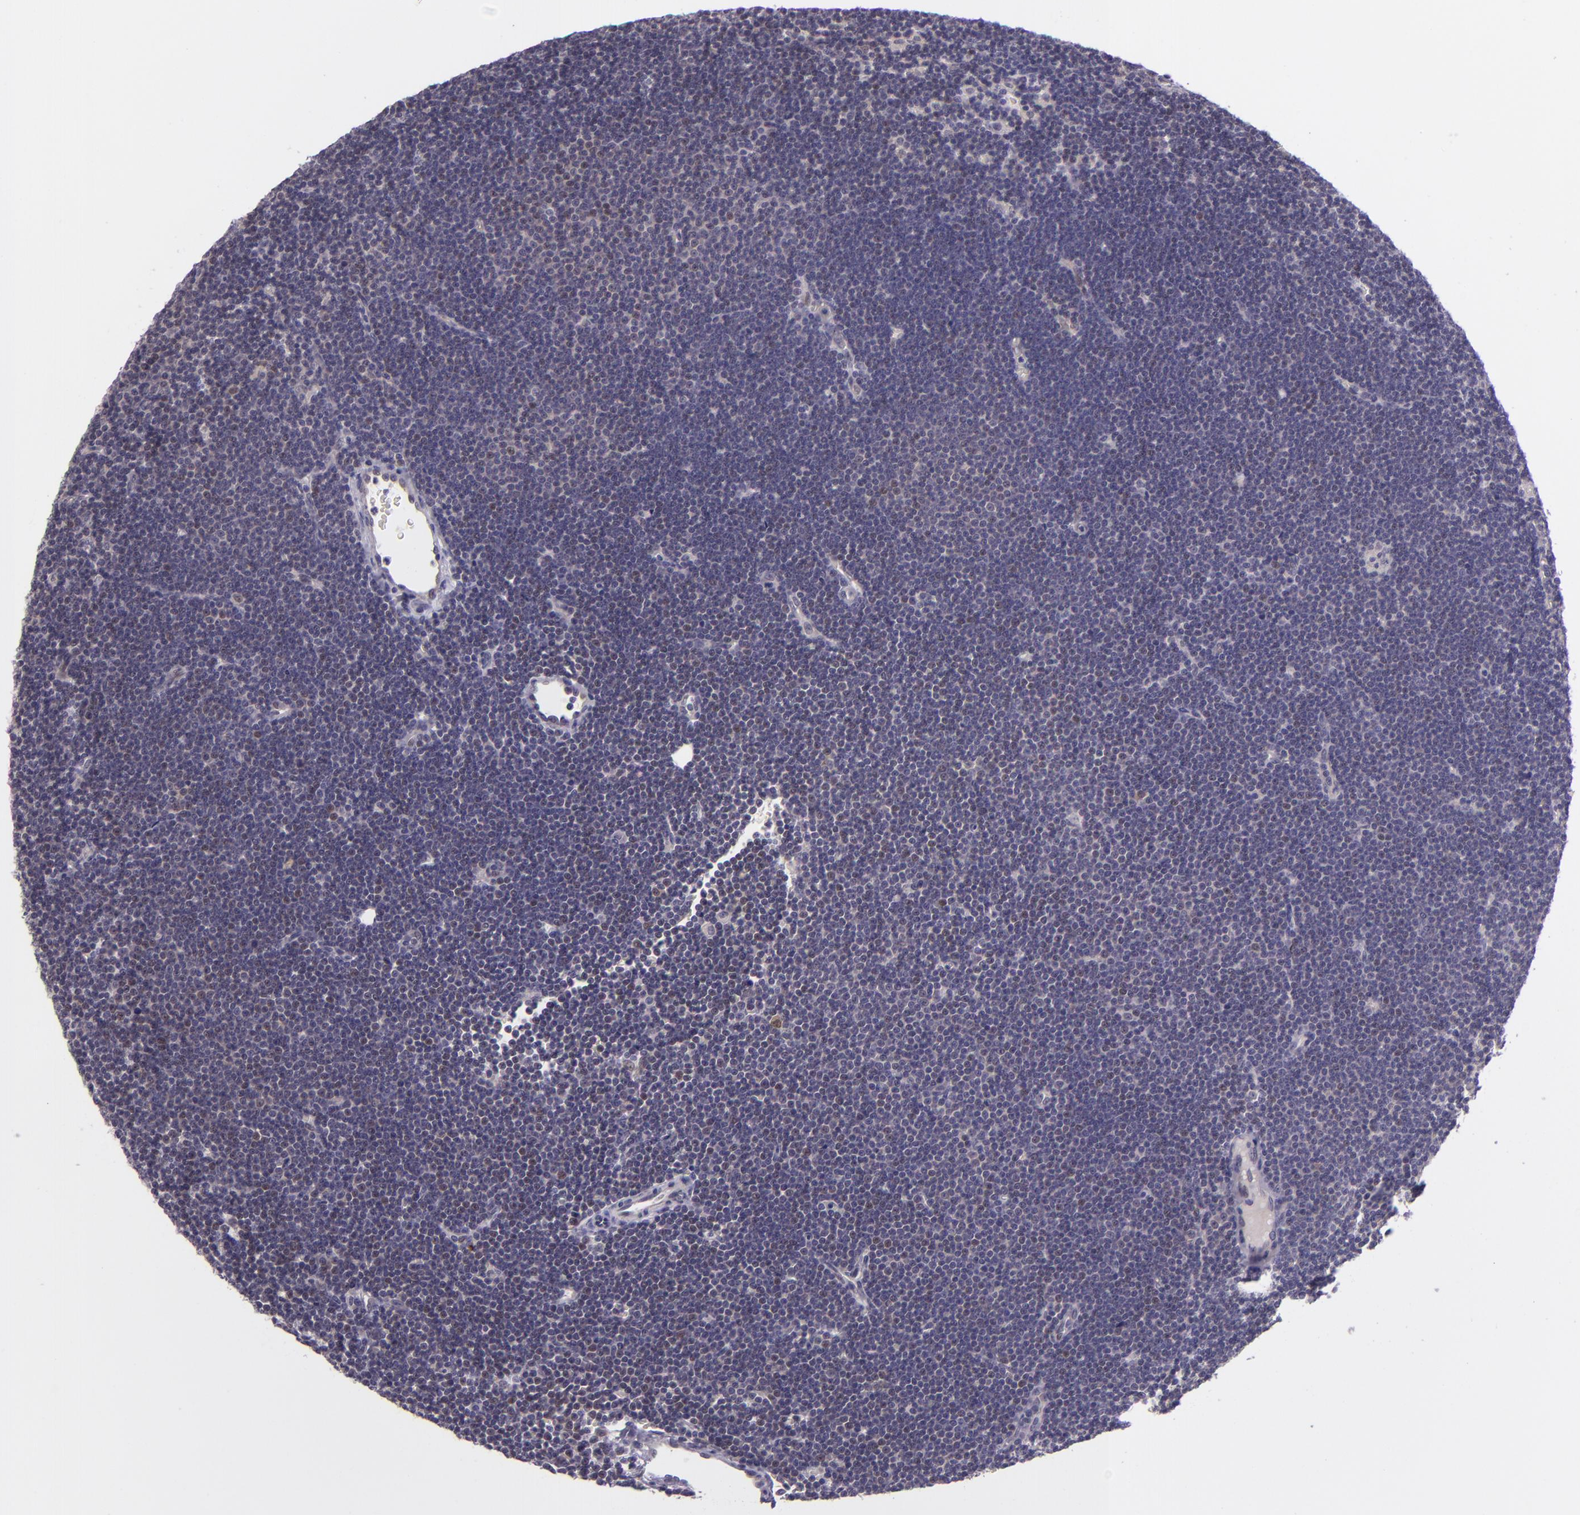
{"staining": {"intensity": "negative", "quantity": "none", "location": "none"}, "tissue": "lymphoma", "cell_type": "Tumor cells", "image_type": "cancer", "snomed": [{"axis": "morphology", "description": "Malignant lymphoma, non-Hodgkin's type, Low grade"}, {"axis": "topography", "description": "Lymph node"}], "caption": "This is a photomicrograph of immunohistochemistry (IHC) staining of low-grade malignant lymphoma, non-Hodgkin's type, which shows no expression in tumor cells.", "gene": "CSE1L", "patient": {"sex": "female", "age": 73}}